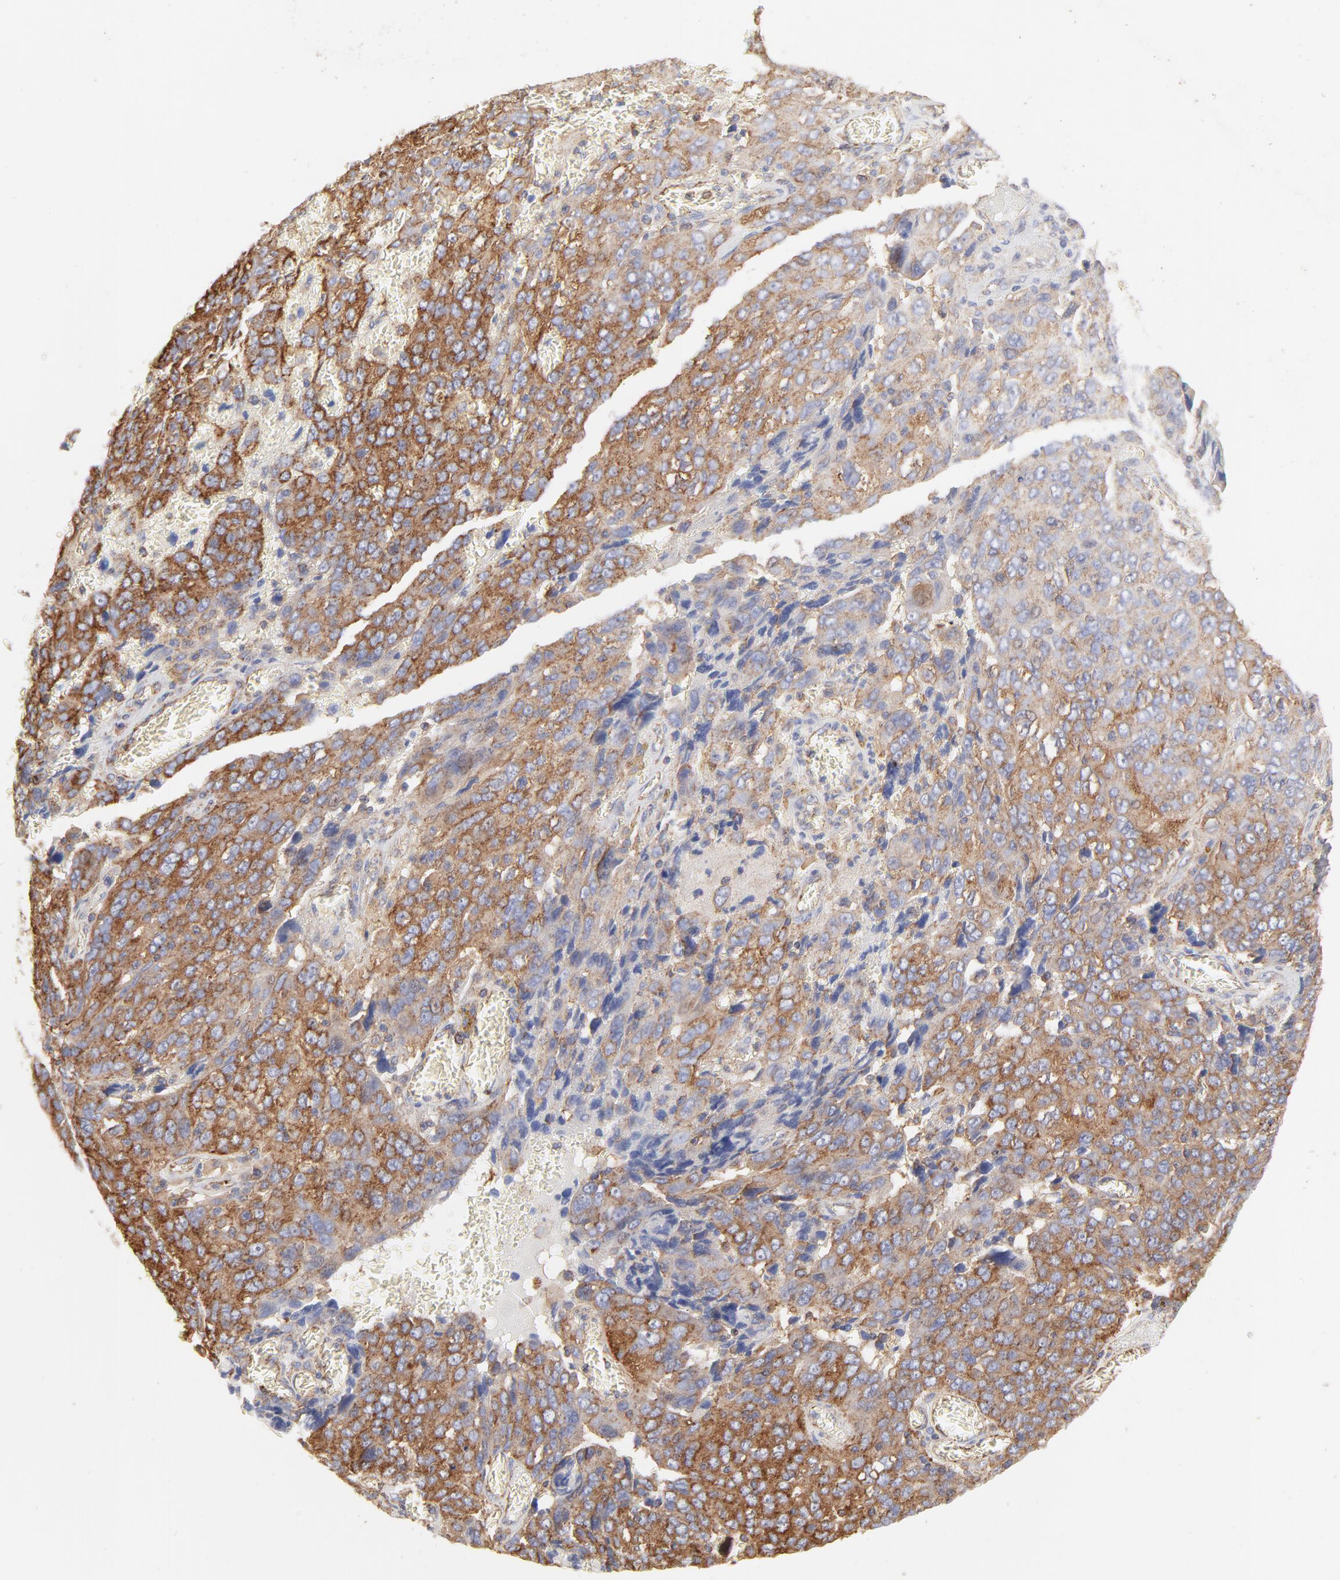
{"staining": {"intensity": "moderate", "quantity": ">75%", "location": "cytoplasmic/membranous"}, "tissue": "ovarian cancer", "cell_type": "Tumor cells", "image_type": "cancer", "snomed": [{"axis": "morphology", "description": "Carcinoma, endometroid"}, {"axis": "topography", "description": "Ovary"}], "caption": "Immunohistochemical staining of human ovarian cancer (endometroid carcinoma) exhibits medium levels of moderate cytoplasmic/membranous protein expression in about >75% of tumor cells.", "gene": "CLTB", "patient": {"sex": "female", "age": 75}}